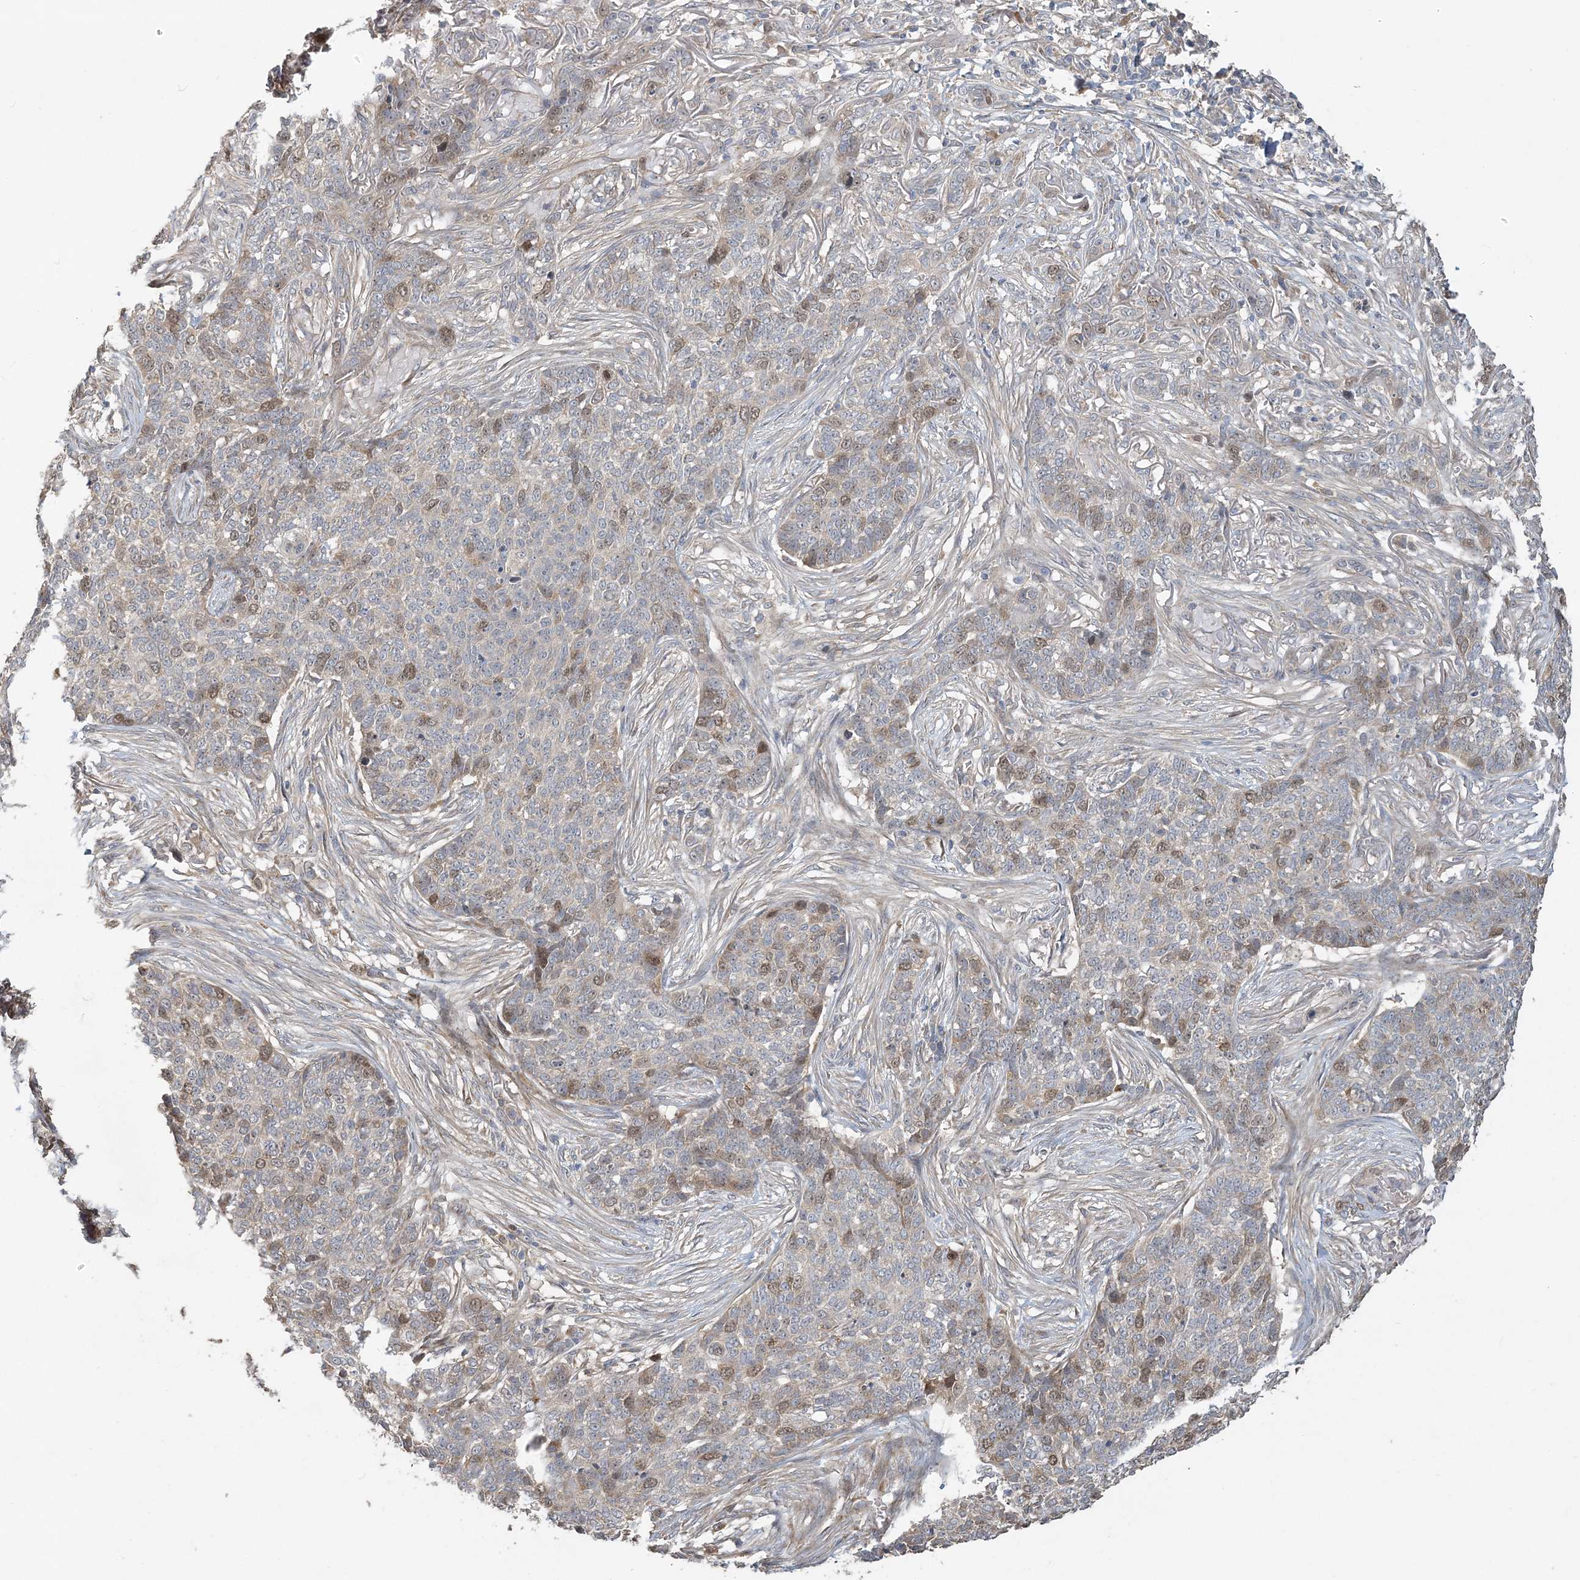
{"staining": {"intensity": "moderate", "quantity": "<25%", "location": "nuclear"}, "tissue": "skin cancer", "cell_type": "Tumor cells", "image_type": "cancer", "snomed": [{"axis": "morphology", "description": "Basal cell carcinoma"}, {"axis": "topography", "description": "Skin"}], "caption": "A brown stain labels moderate nuclear expression of a protein in human skin cancer (basal cell carcinoma) tumor cells.", "gene": "TRAIP", "patient": {"sex": "male", "age": 85}}